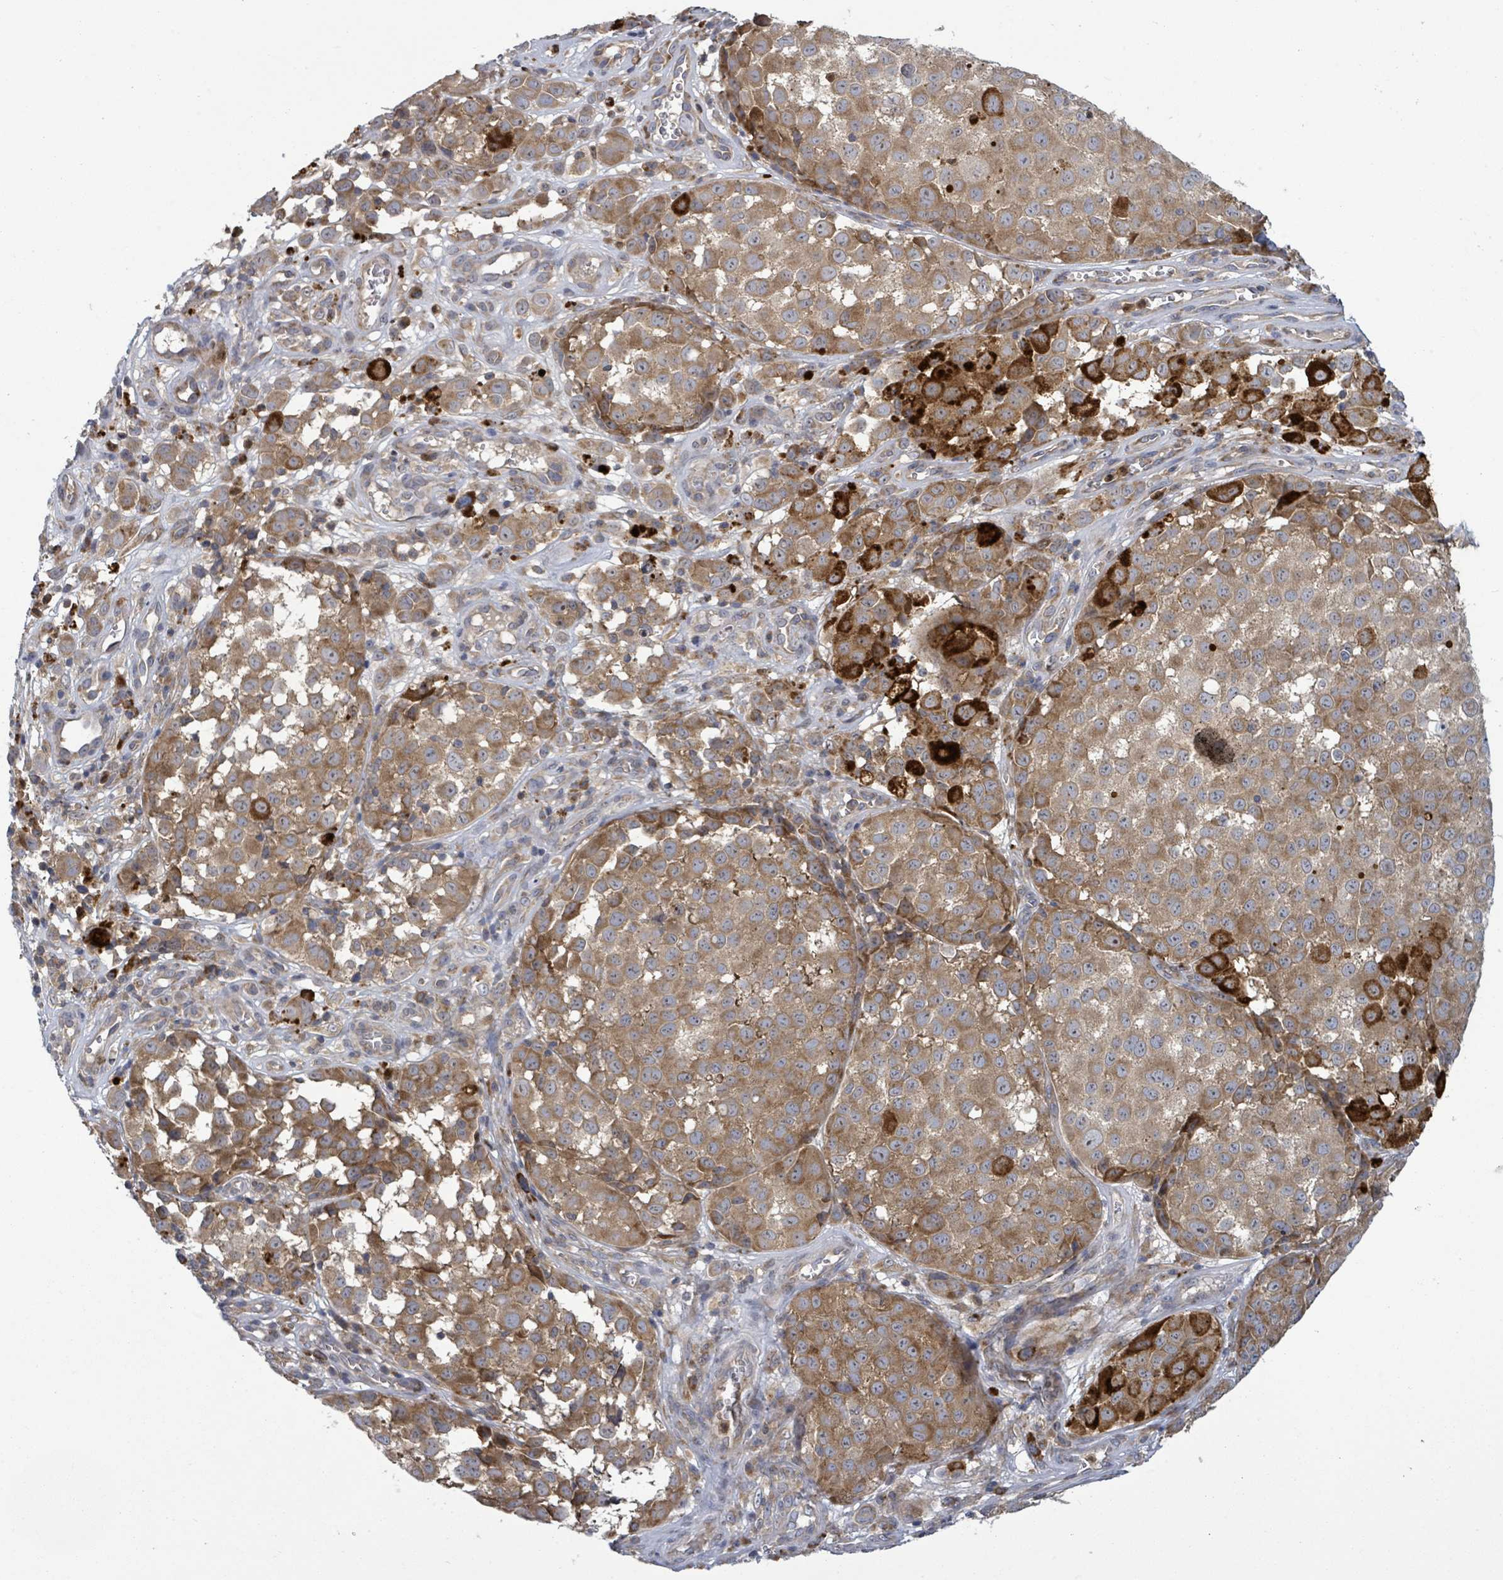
{"staining": {"intensity": "moderate", "quantity": ">75%", "location": "cytoplasmic/membranous"}, "tissue": "melanoma", "cell_type": "Tumor cells", "image_type": "cancer", "snomed": [{"axis": "morphology", "description": "Malignant melanoma, NOS"}, {"axis": "topography", "description": "Skin"}], "caption": "Moderate cytoplasmic/membranous protein positivity is identified in approximately >75% of tumor cells in malignant melanoma. The protein is stained brown, and the nuclei are stained in blue (DAB (3,3'-diaminobenzidine) IHC with brightfield microscopy, high magnification).", "gene": "SERPINE3", "patient": {"sex": "male", "age": 64}}